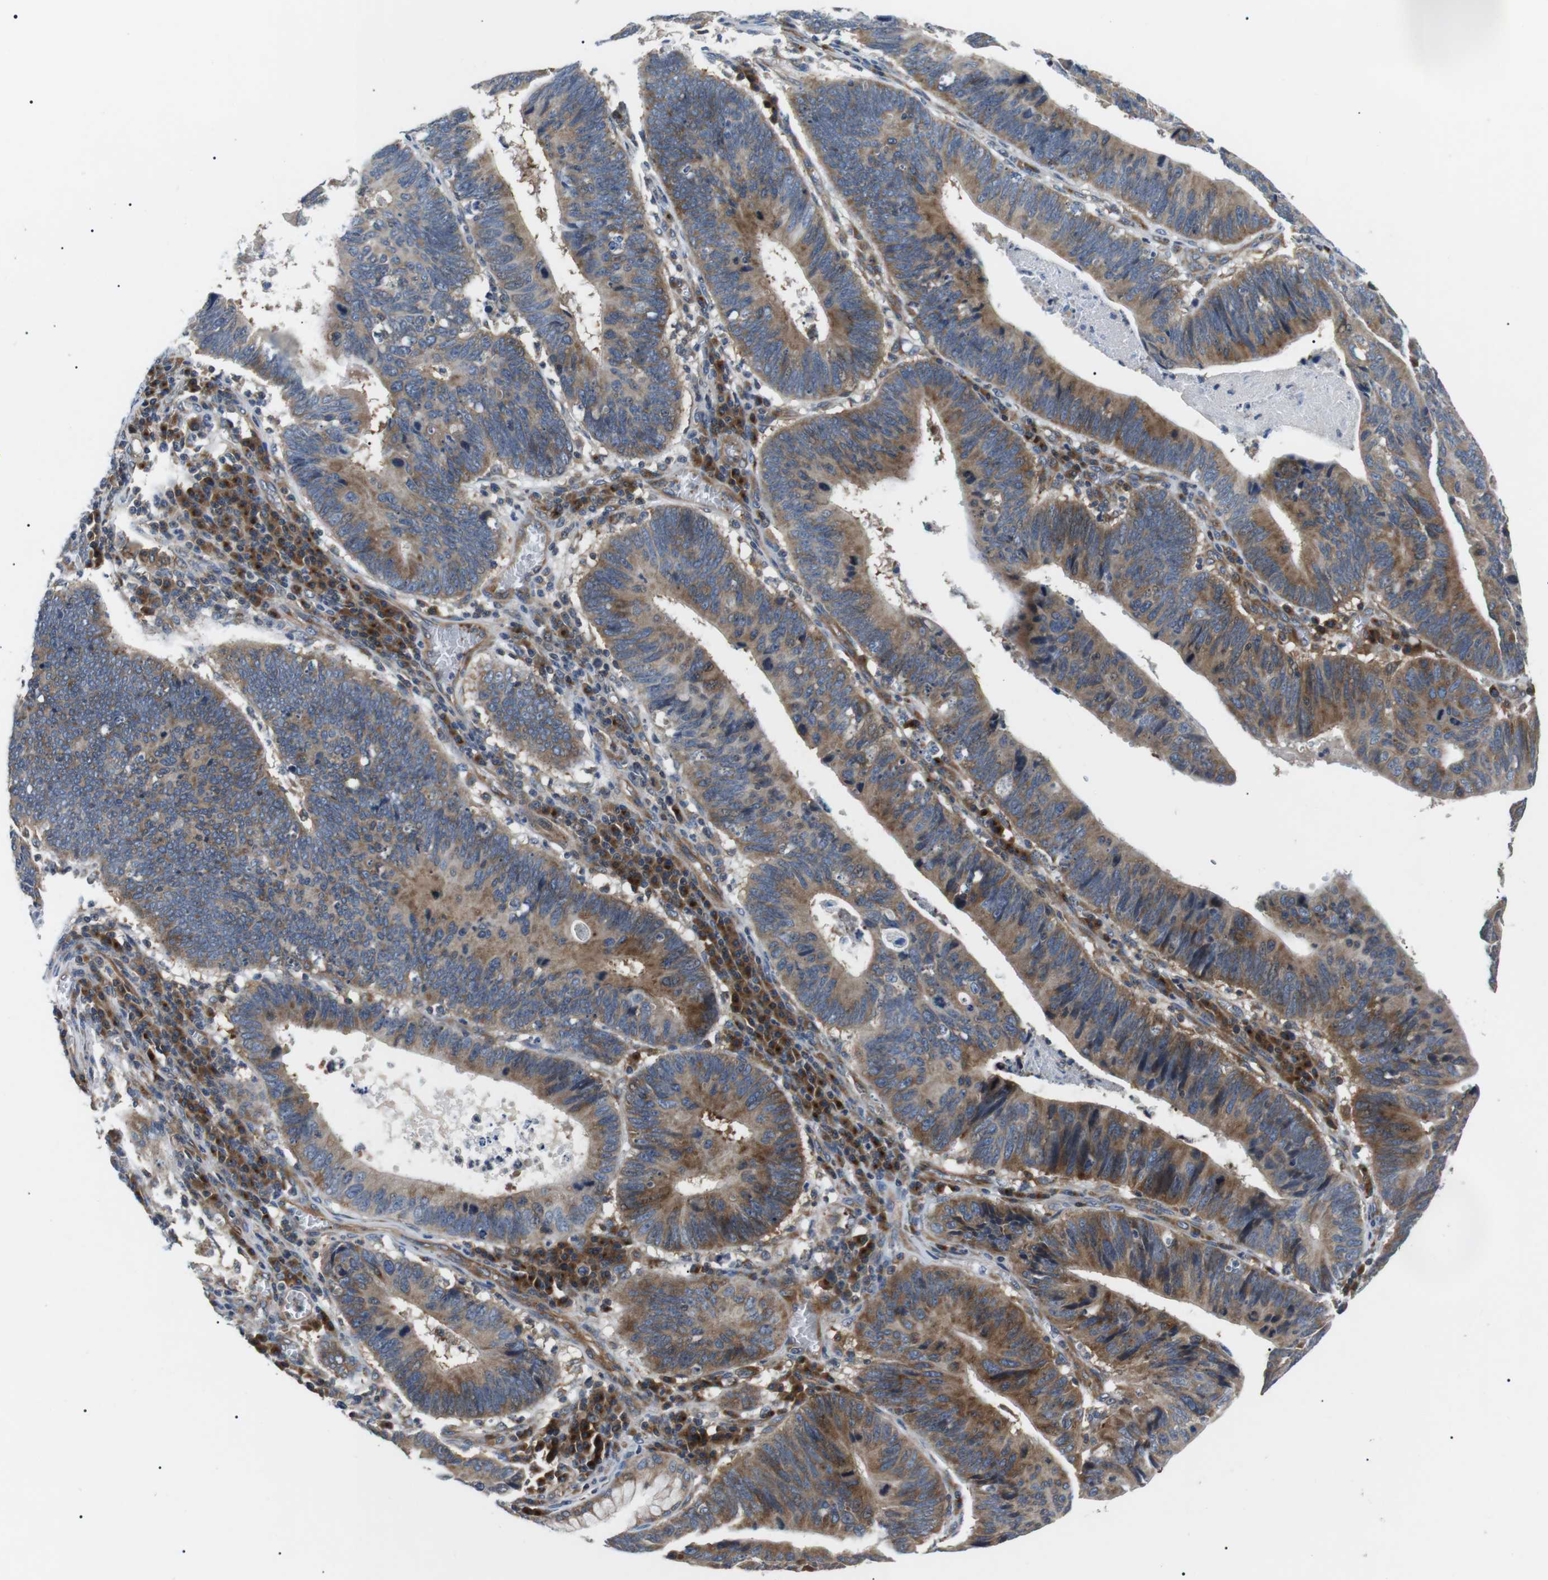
{"staining": {"intensity": "moderate", "quantity": "25%-75%", "location": "cytoplasmic/membranous"}, "tissue": "stomach cancer", "cell_type": "Tumor cells", "image_type": "cancer", "snomed": [{"axis": "morphology", "description": "Adenocarcinoma, NOS"}, {"axis": "topography", "description": "Stomach"}], "caption": "Immunohistochemistry (IHC) staining of stomach cancer, which exhibits medium levels of moderate cytoplasmic/membranous staining in about 25%-75% of tumor cells indicating moderate cytoplasmic/membranous protein staining. The staining was performed using DAB (brown) for protein detection and nuclei were counterstained in hematoxylin (blue).", "gene": "DIPK1A", "patient": {"sex": "male", "age": 59}}